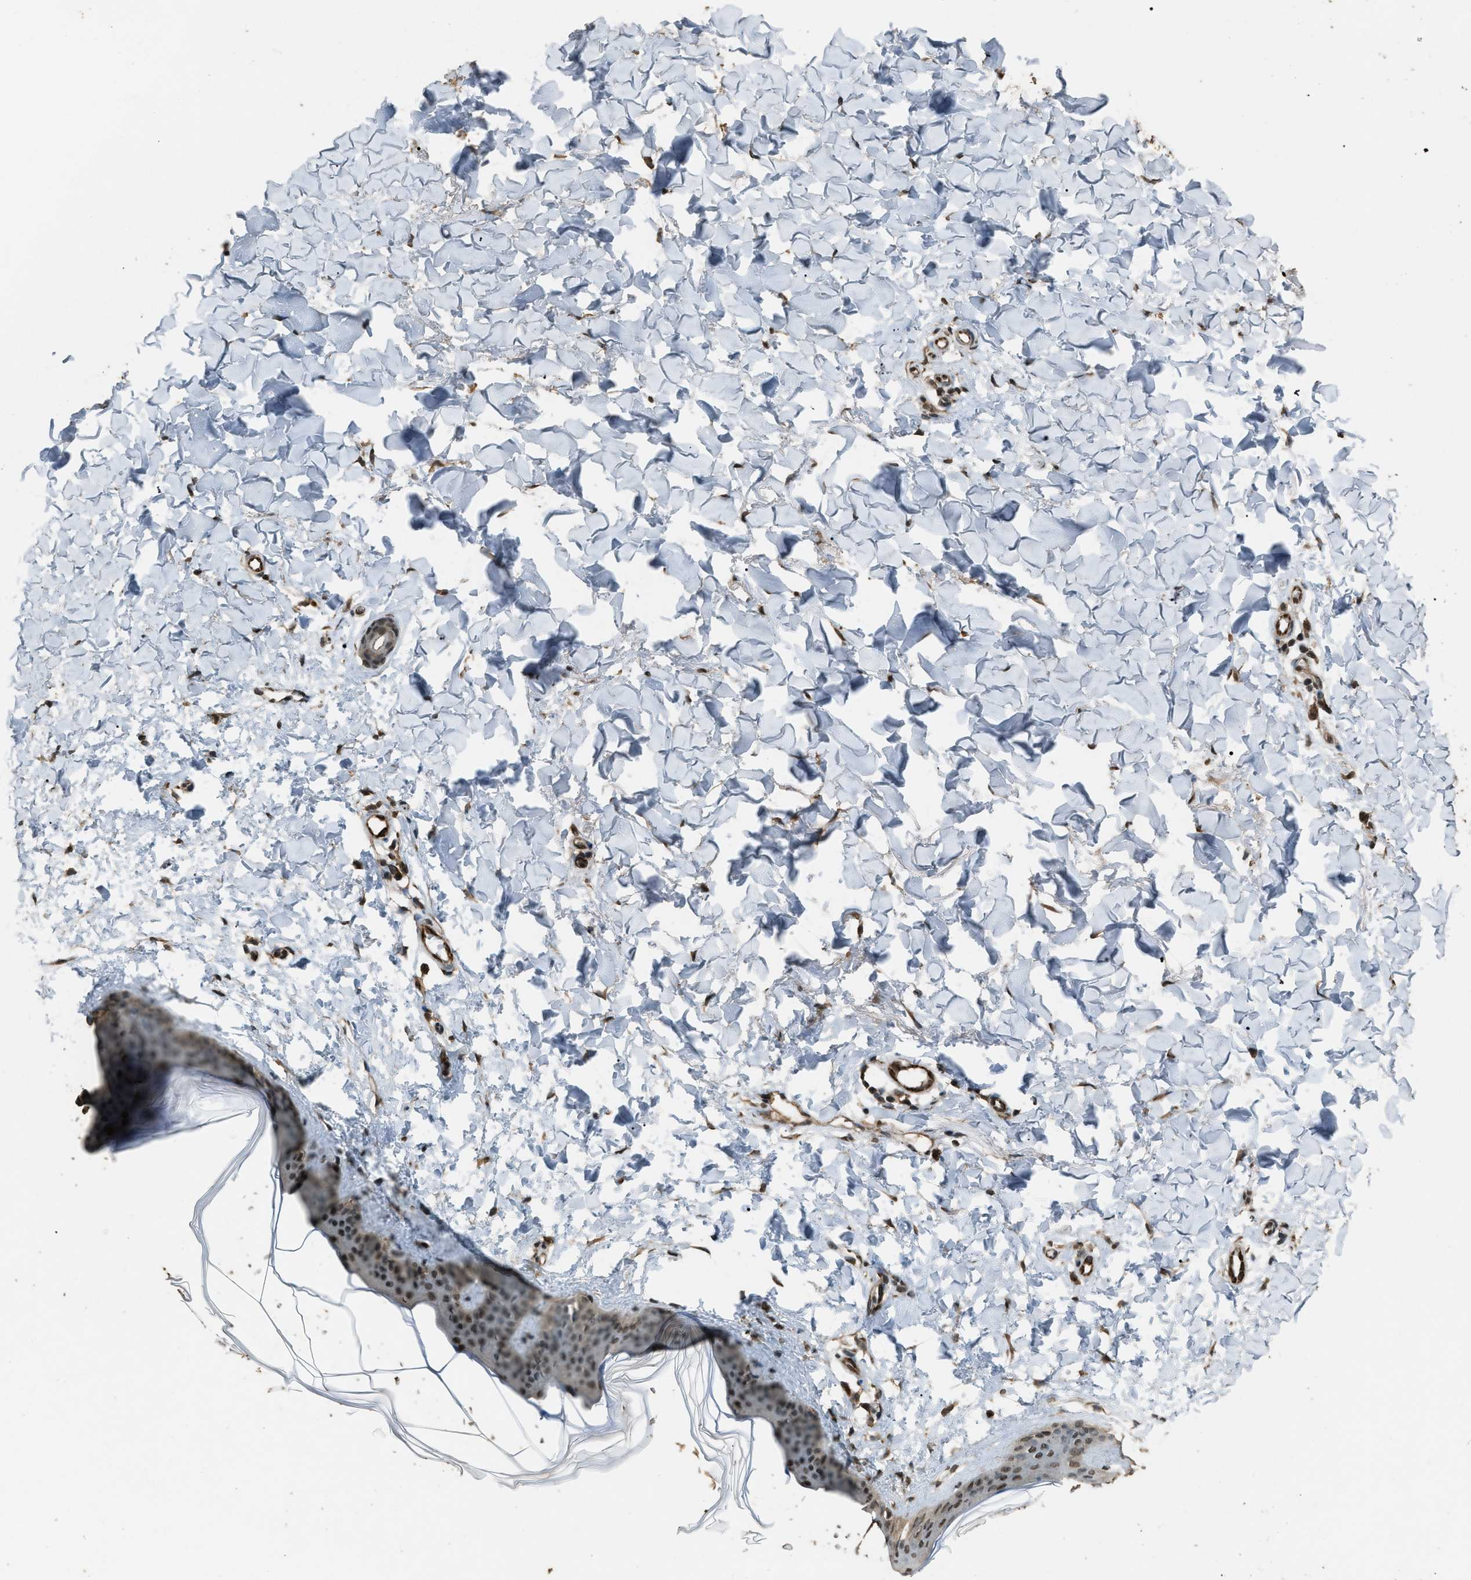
{"staining": {"intensity": "moderate", "quantity": ">75%", "location": "cytoplasmic/membranous,nuclear"}, "tissue": "skin", "cell_type": "Fibroblasts", "image_type": "normal", "snomed": [{"axis": "morphology", "description": "Normal tissue, NOS"}, {"axis": "topography", "description": "Skin"}], "caption": "IHC (DAB) staining of benign human skin reveals moderate cytoplasmic/membranous,nuclear protein expression in approximately >75% of fibroblasts. (DAB IHC with brightfield microscopy, high magnification).", "gene": "SERTAD2", "patient": {"sex": "female", "age": 17}}